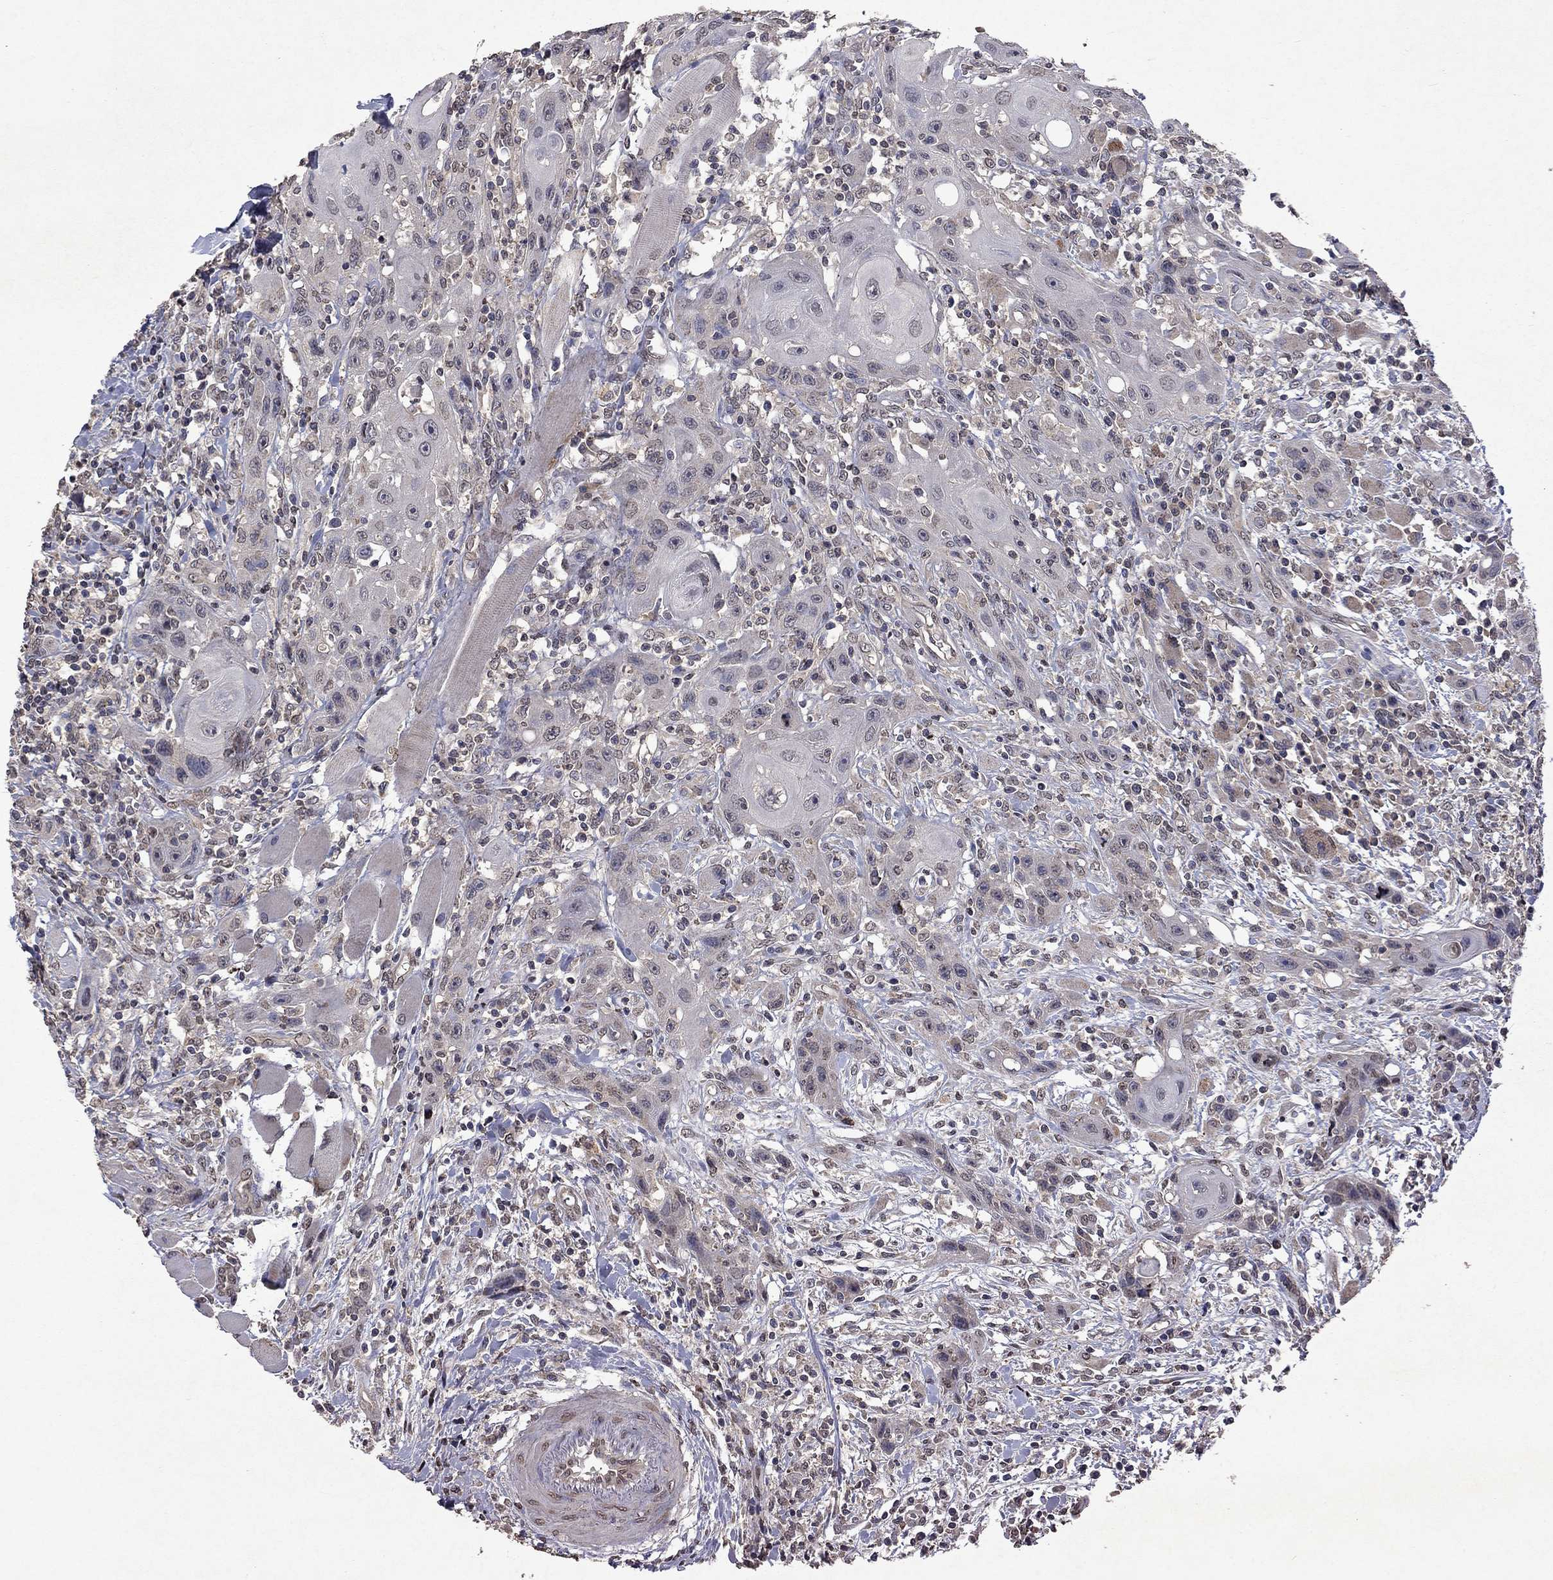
{"staining": {"intensity": "negative", "quantity": "none", "location": "none"}, "tissue": "head and neck cancer", "cell_type": "Tumor cells", "image_type": "cancer", "snomed": [{"axis": "morphology", "description": "Normal tissue, NOS"}, {"axis": "morphology", "description": "Squamous cell carcinoma, NOS"}, {"axis": "topography", "description": "Oral tissue"}, {"axis": "topography", "description": "Head-Neck"}], "caption": "Tumor cells show no significant protein positivity in head and neck squamous cell carcinoma.", "gene": "TTC38", "patient": {"sex": "male", "age": 71}}